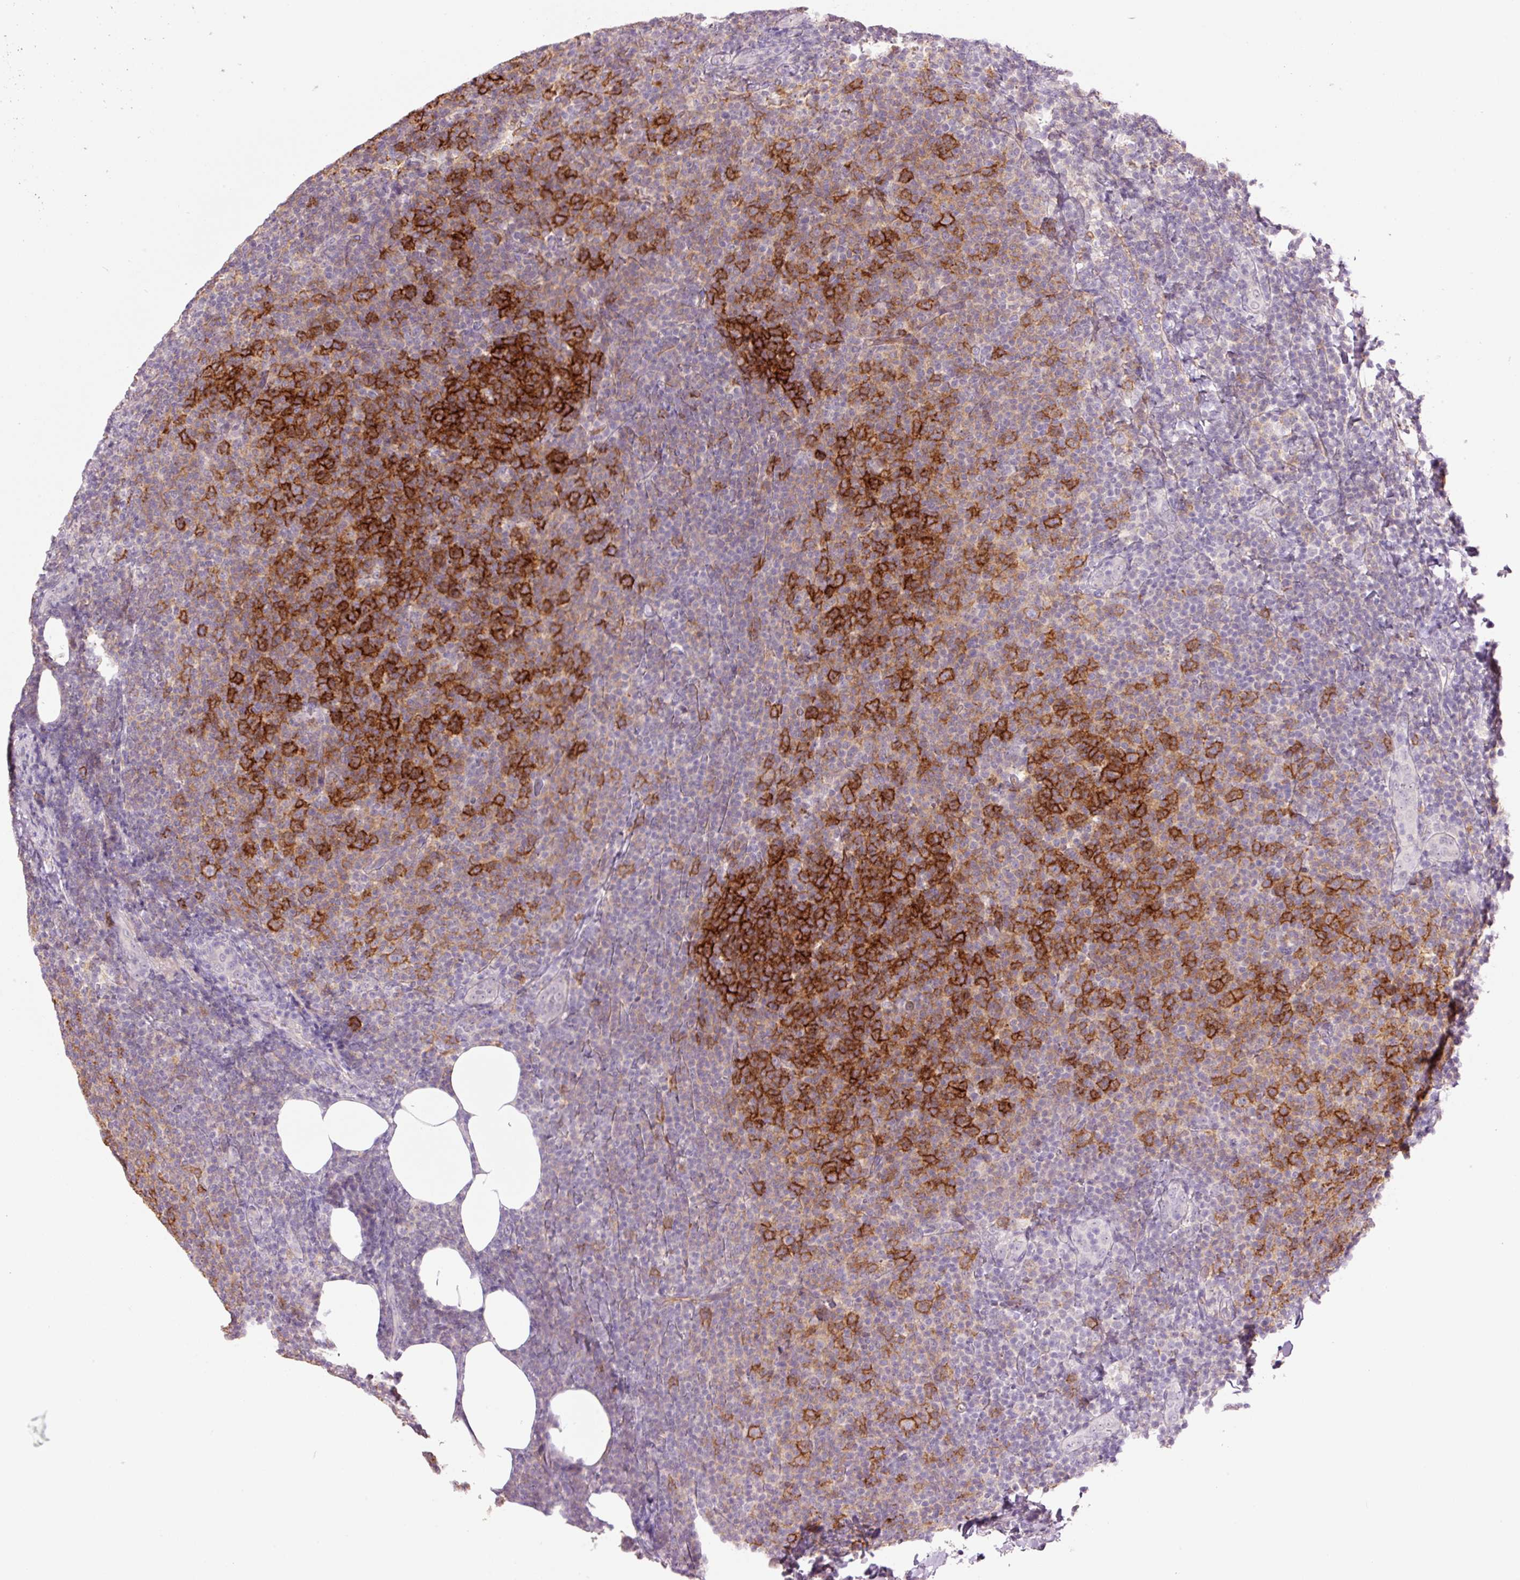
{"staining": {"intensity": "strong", "quantity": "25%-75%", "location": "cytoplasmic/membranous"}, "tissue": "lymphoma", "cell_type": "Tumor cells", "image_type": "cancer", "snomed": [{"axis": "morphology", "description": "Malignant lymphoma, non-Hodgkin's type, Low grade"}, {"axis": "topography", "description": "Lymph node"}], "caption": "Tumor cells reveal strong cytoplasmic/membranous expression in about 25%-75% of cells in lymphoma.", "gene": "SLC1A4", "patient": {"sex": "male", "age": 66}}